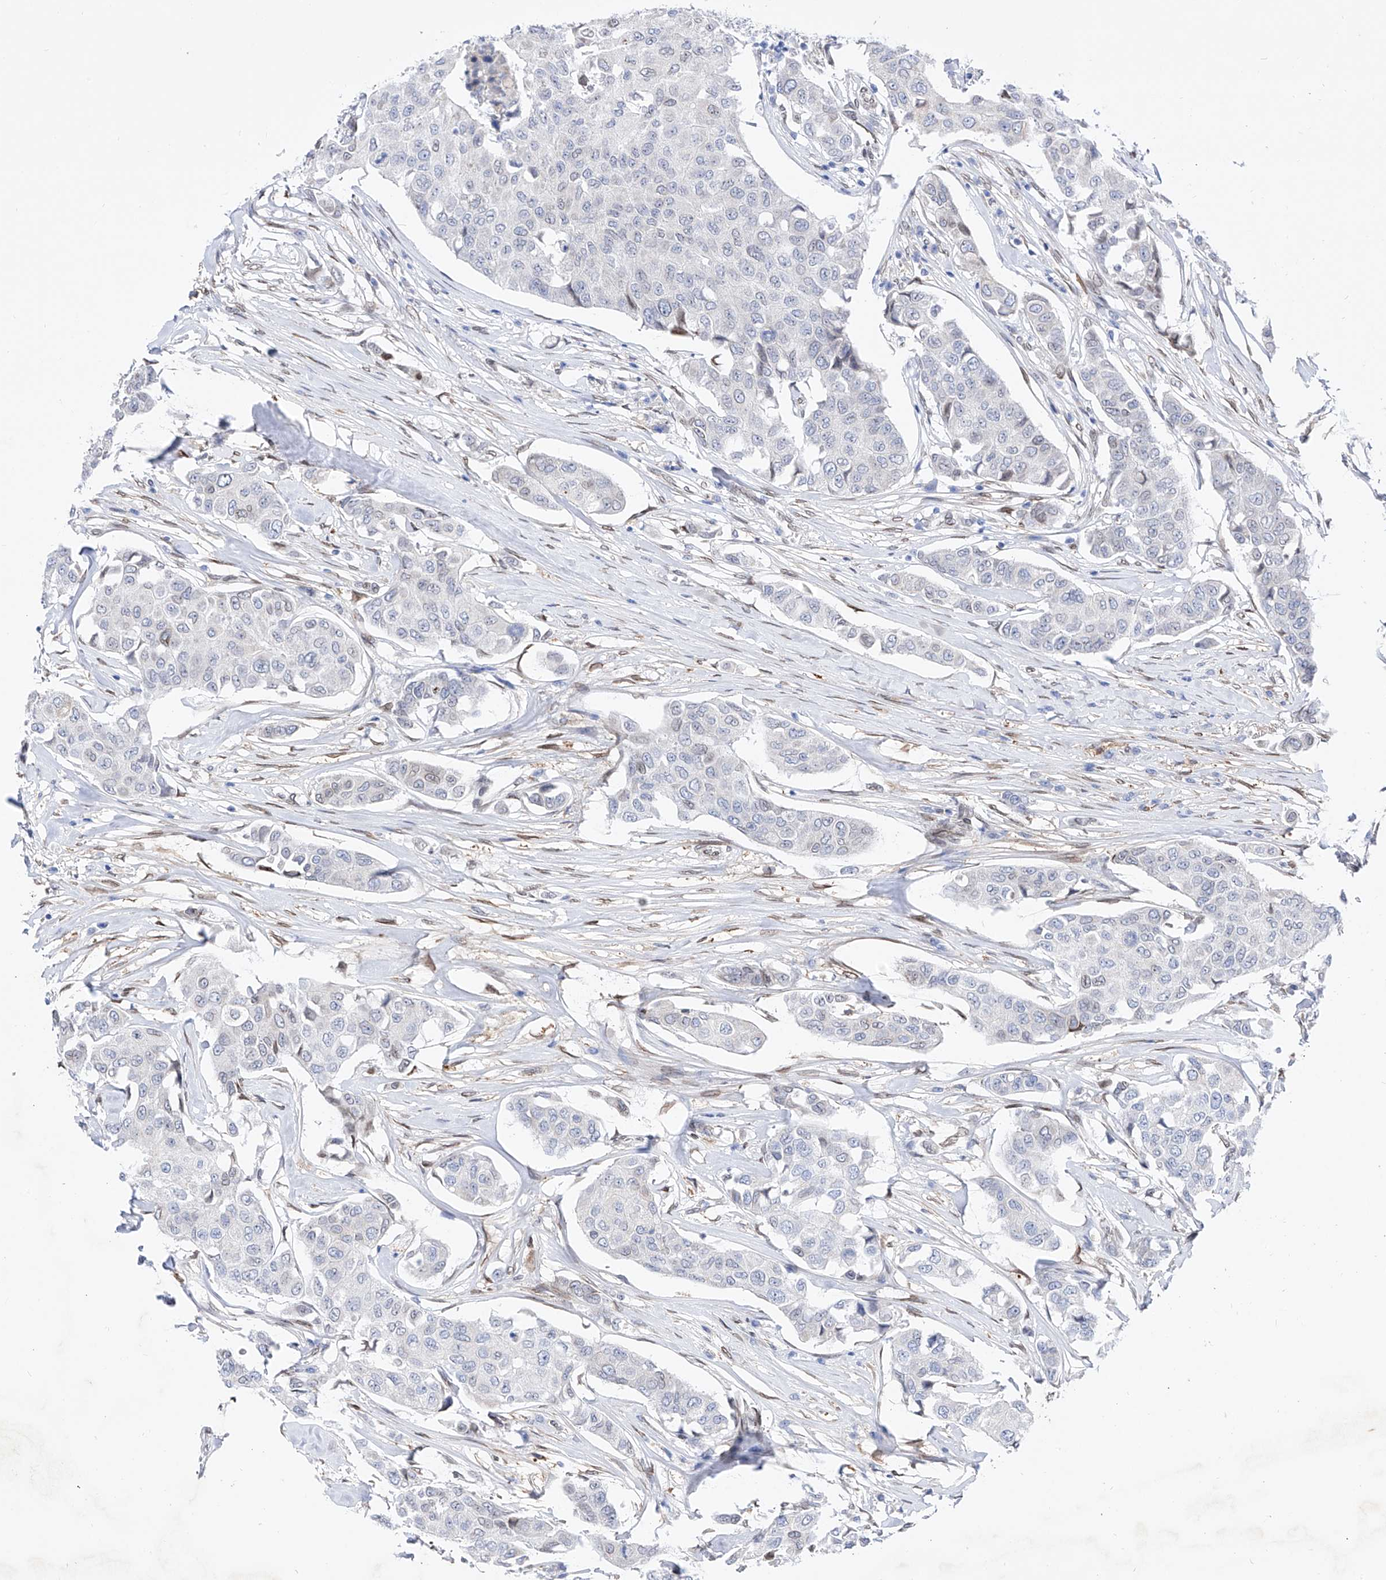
{"staining": {"intensity": "negative", "quantity": "none", "location": "none"}, "tissue": "breast cancer", "cell_type": "Tumor cells", "image_type": "cancer", "snomed": [{"axis": "morphology", "description": "Duct carcinoma"}, {"axis": "topography", "description": "Breast"}], "caption": "Image shows no protein positivity in tumor cells of breast cancer tissue.", "gene": "LCLAT1", "patient": {"sex": "female", "age": 80}}